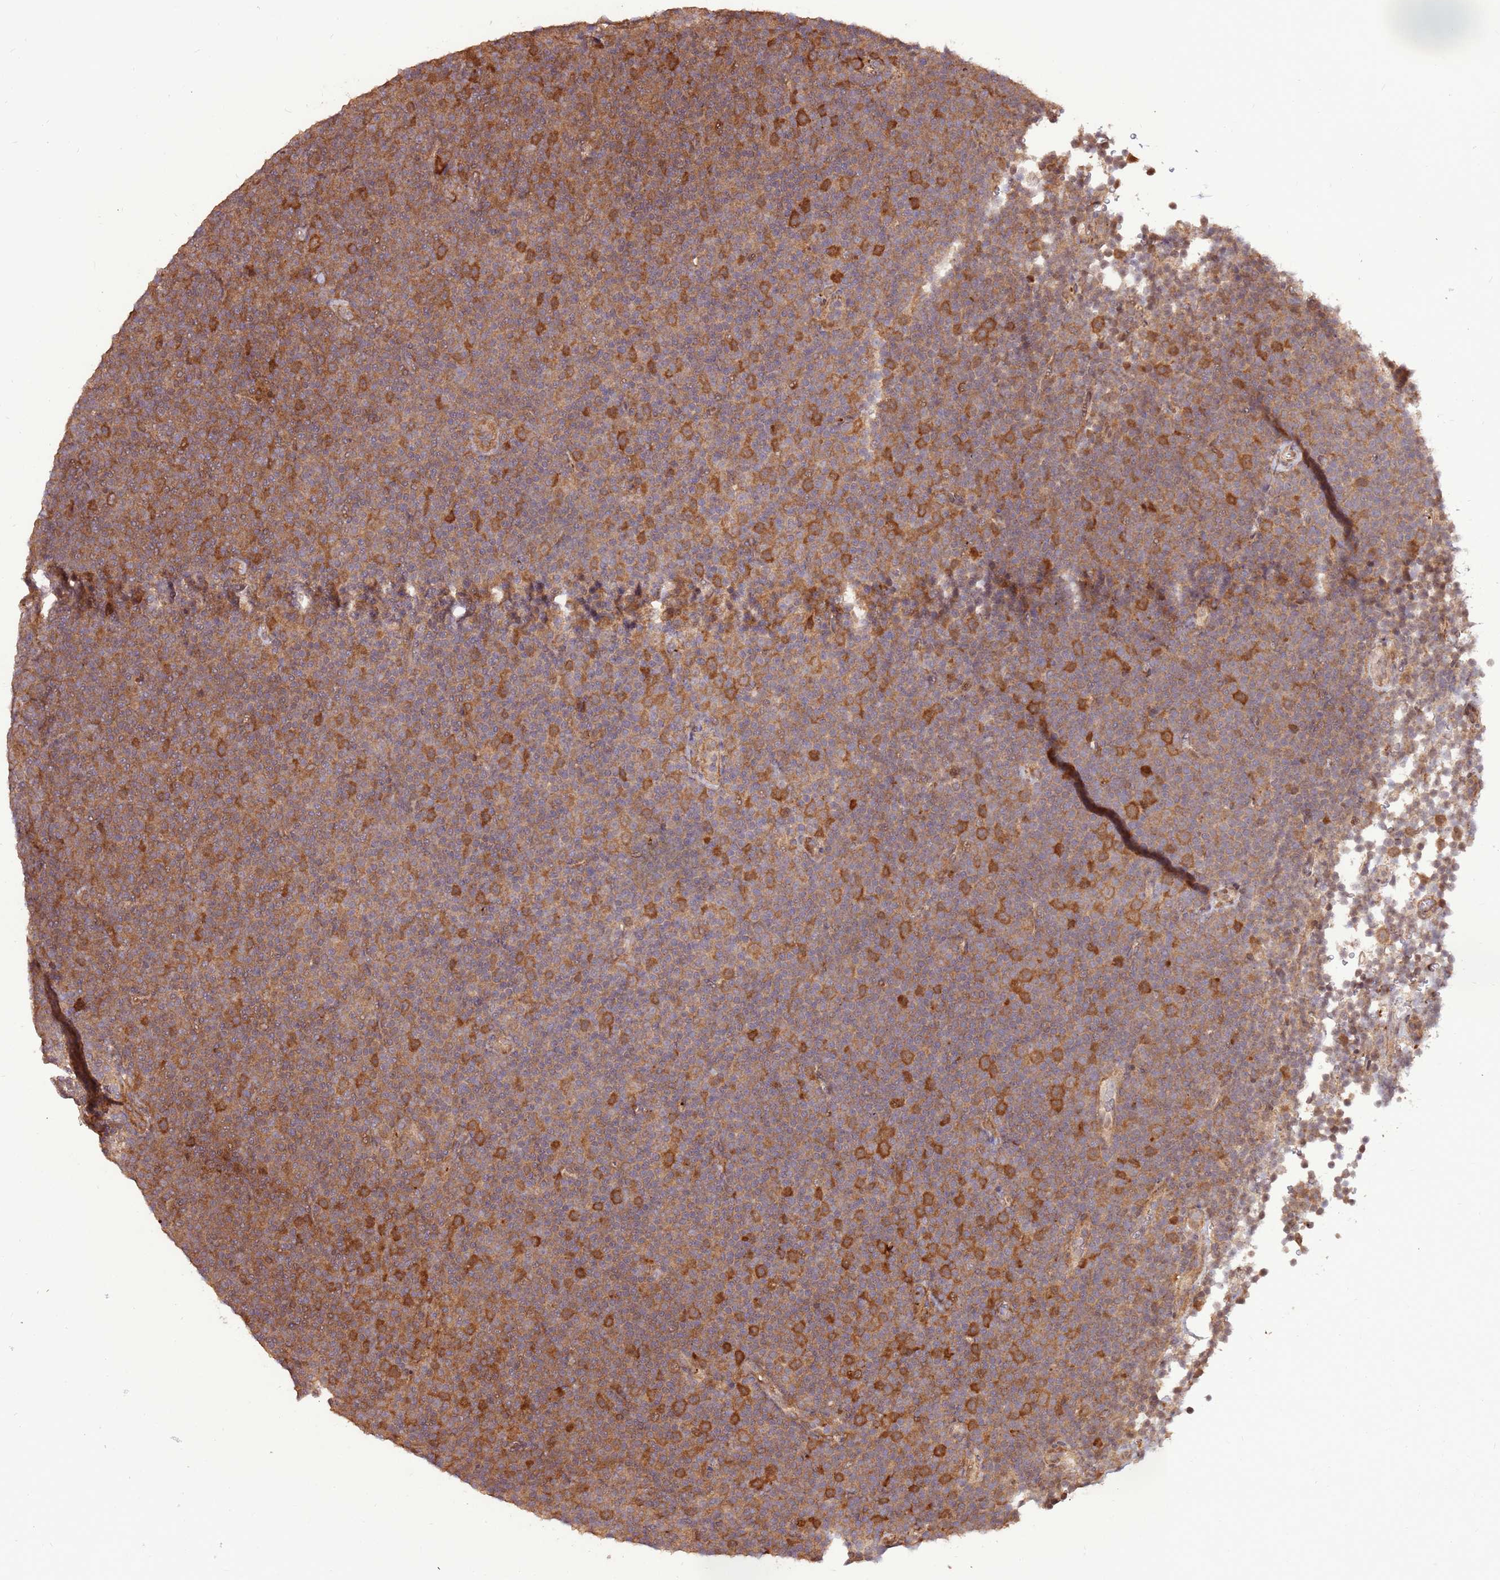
{"staining": {"intensity": "moderate", "quantity": ">75%", "location": "cytoplasmic/membranous"}, "tissue": "lymphoma", "cell_type": "Tumor cells", "image_type": "cancer", "snomed": [{"axis": "morphology", "description": "Malignant lymphoma, non-Hodgkin's type, Low grade"}, {"axis": "topography", "description": "Lymph node"}], "caption": "The immunohistochemical stain labels moderate cytoplasmic/membranous expression in tumor cells of lymphoma tissue.", "gene": "CCDC112", "patient": {"sex": "female", "age": 67}}